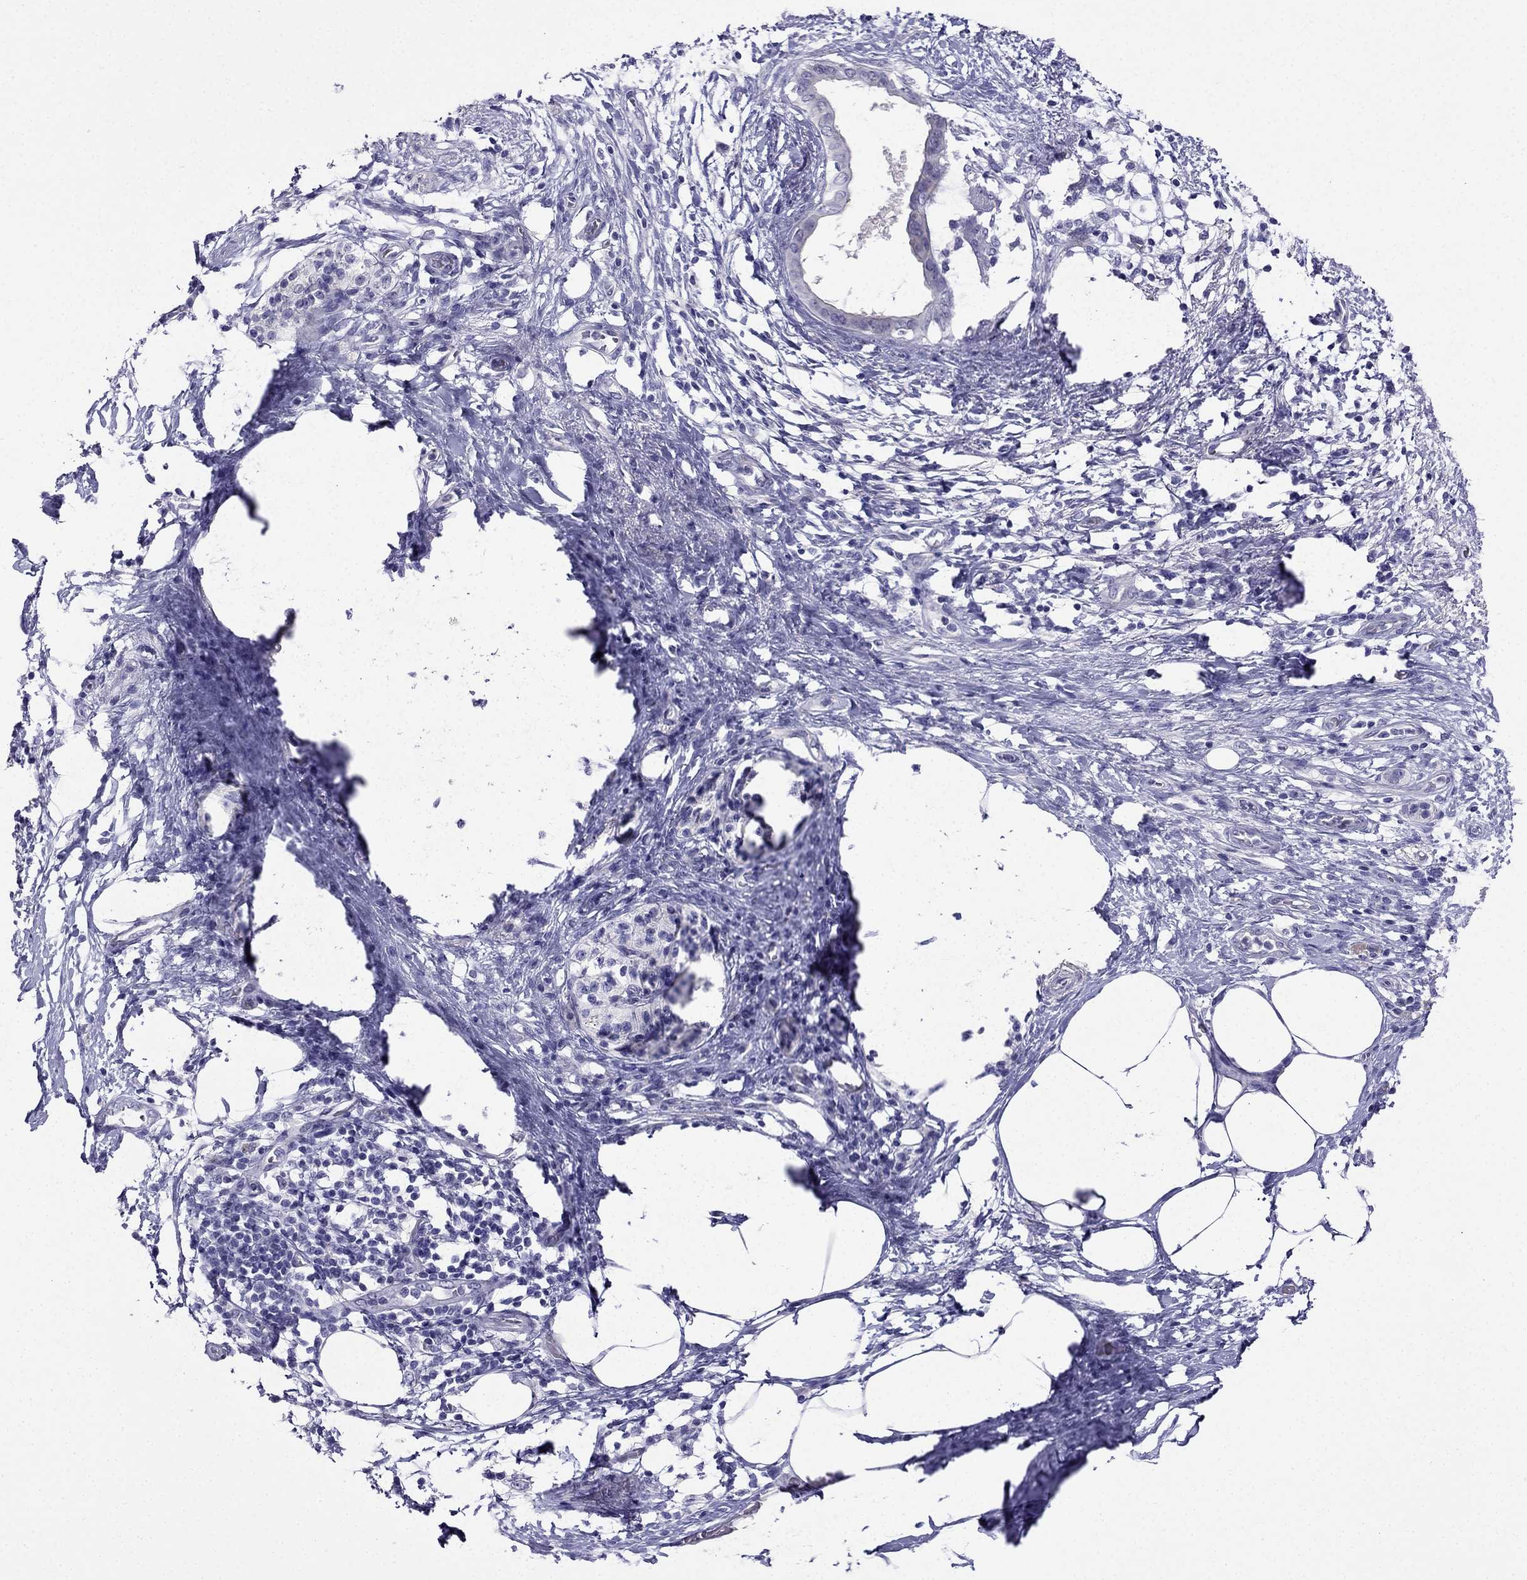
{"staining": {"intensity": "negative", "quantity": "none", "location": "none"}, "tissue": "pancreatic cancer", "cell_type": "Tumor cells", "image_type": "cancer", "snomed": [{"axis": "morphology", "description": "Adenocarcinoma, NOS"}, {"axis": "topography", "description": "Pancreas"}], "caption": "This is an immunohistochemistry (IHC) image of human adenocarcinoma (pancreatic). There is no staining in tumor cells.", "gene": "KCNJ10", "patient": {"sex": "female", "age": 72}}